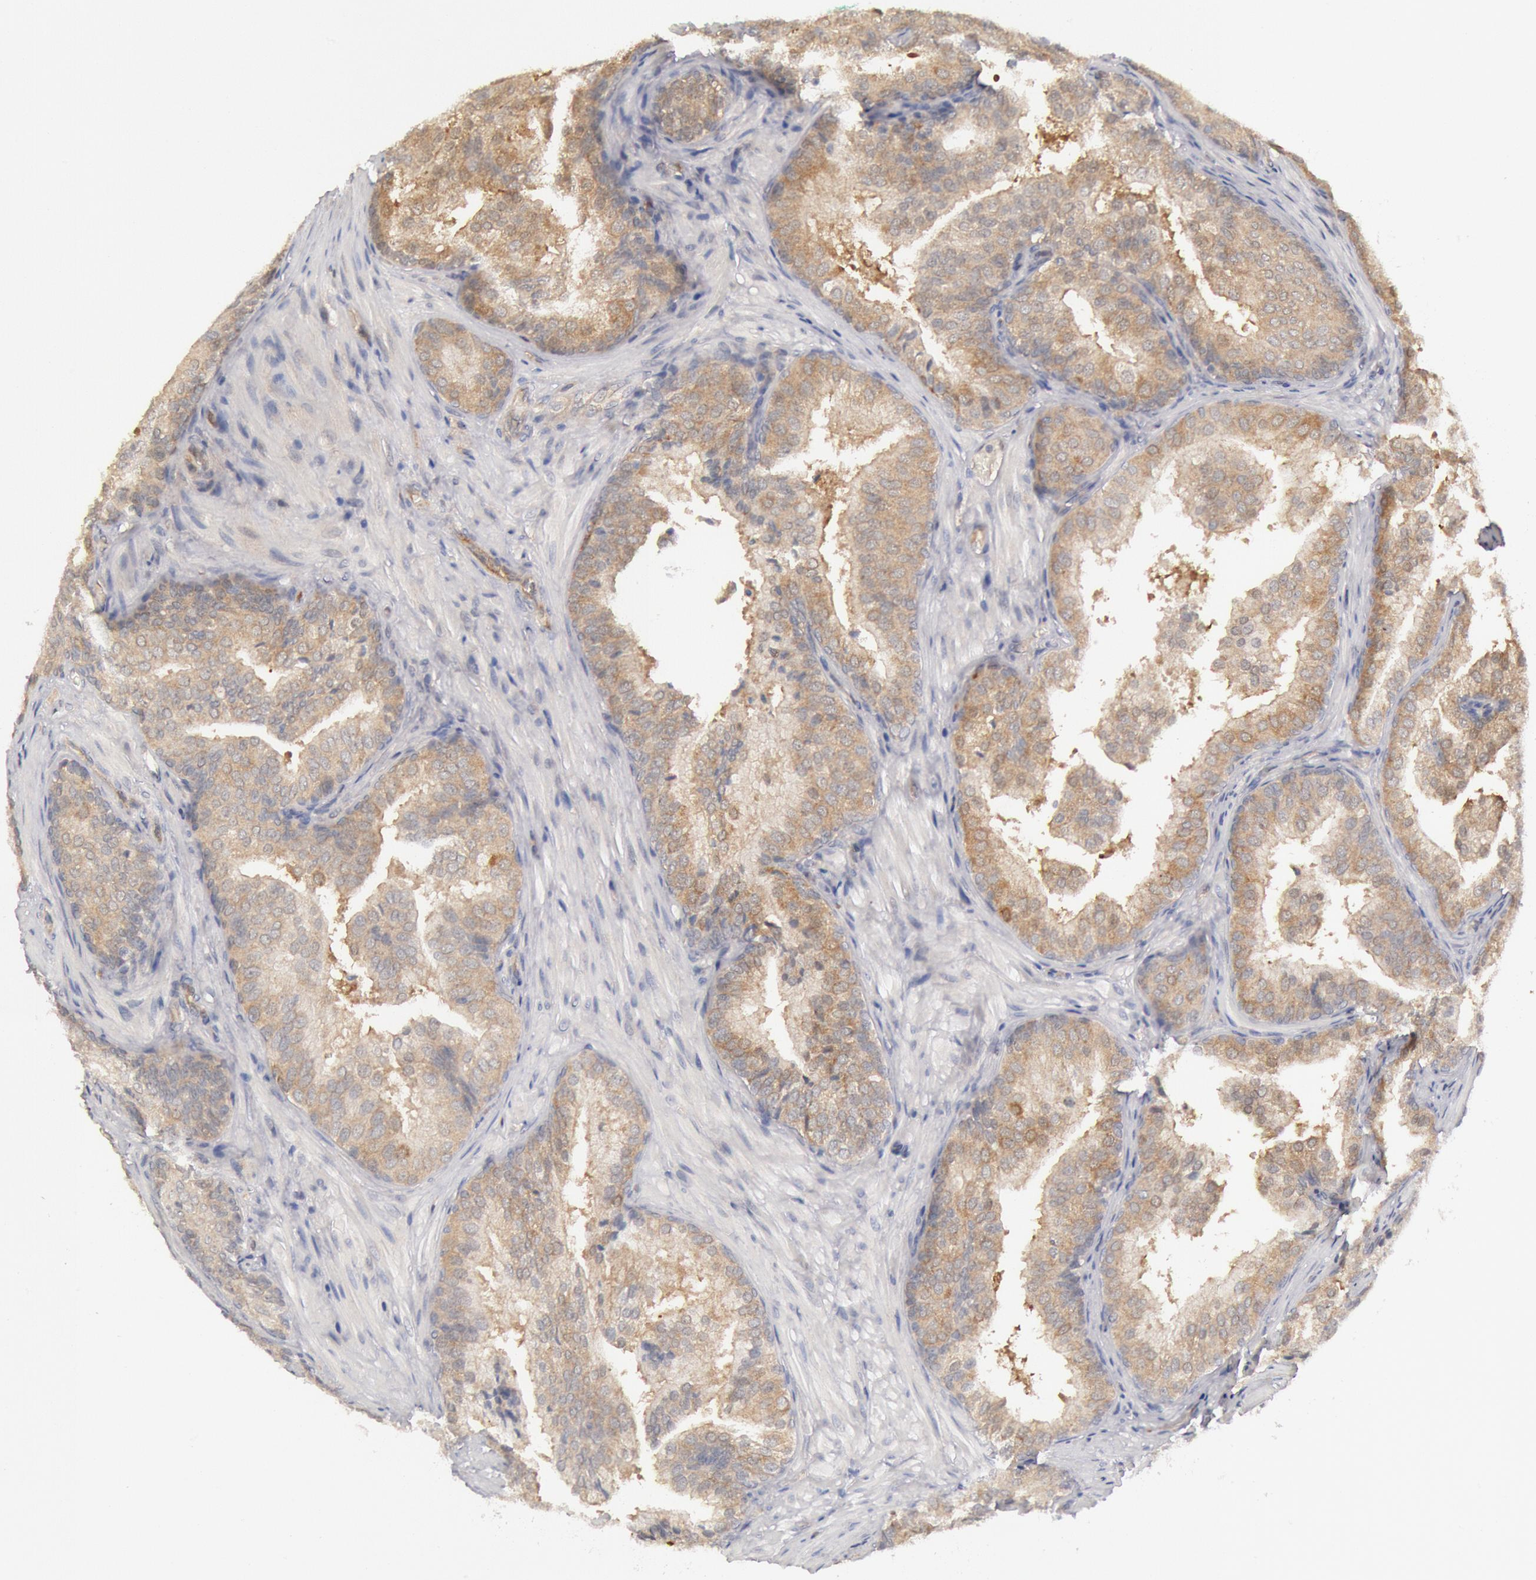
{"staining": {"intensity": "weak", "quantity": ">75%", "location": "cytoplasmic/membranous"}, "tissue": "prostate cancer", "cell_type": "Tumor cells", "image_type": "cancer", "snomed": [{"axis": "morphology", "description": "Adenocarcinoma, Low grade"}, {"axis": "topography", "description": "Prostate"}], "caption": "Protein staining displays weak cytoplasmic/membranous expression in about >75% of tumor cells in low-grade adenocarcinoma (prostate).", "gene": "DNAJA1", "patient": {"sex": "male", "age": 69}}